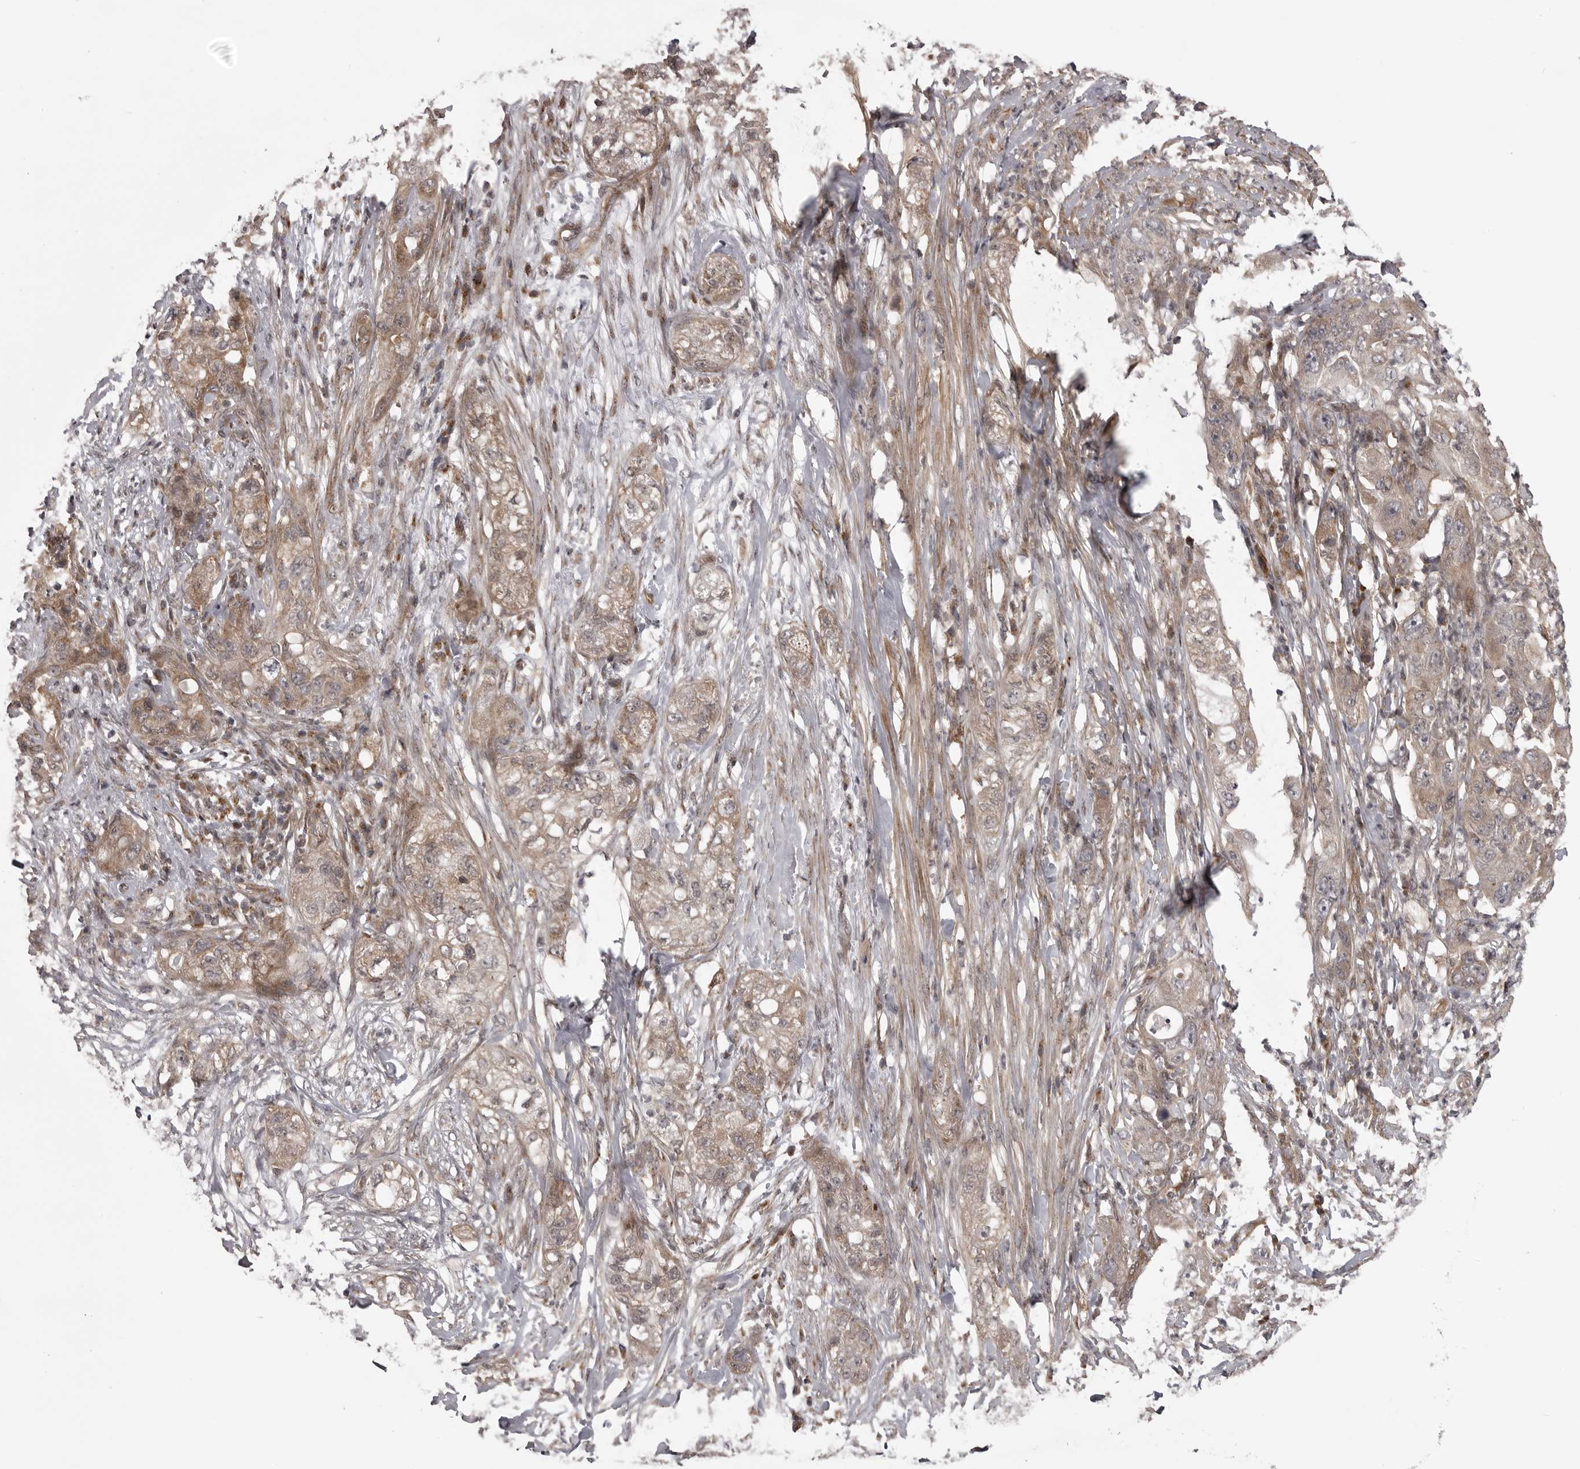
{"staining": {"intensity": "moderate", "quantity": ">75%", "location": "cytoplasmic/membranous"}, "tissue": "pancreatic cancer", "cell_type": "Tumor cells", "image_type": "cancer", "snomed": [{"axis": "morphology", "description": "Adenocarcinoma, NOS"}, {"axis": "topography", "description": "Pancreas"}], "caption": "Pancreatic cancer (adenocarcinoma) stained with a brown dye exhibits moderate cytoplasmic/membranous positive staining in about >75% of tumor cells.", "gene": "SNX16", "patient": {"sex": "female", "age": 78}}